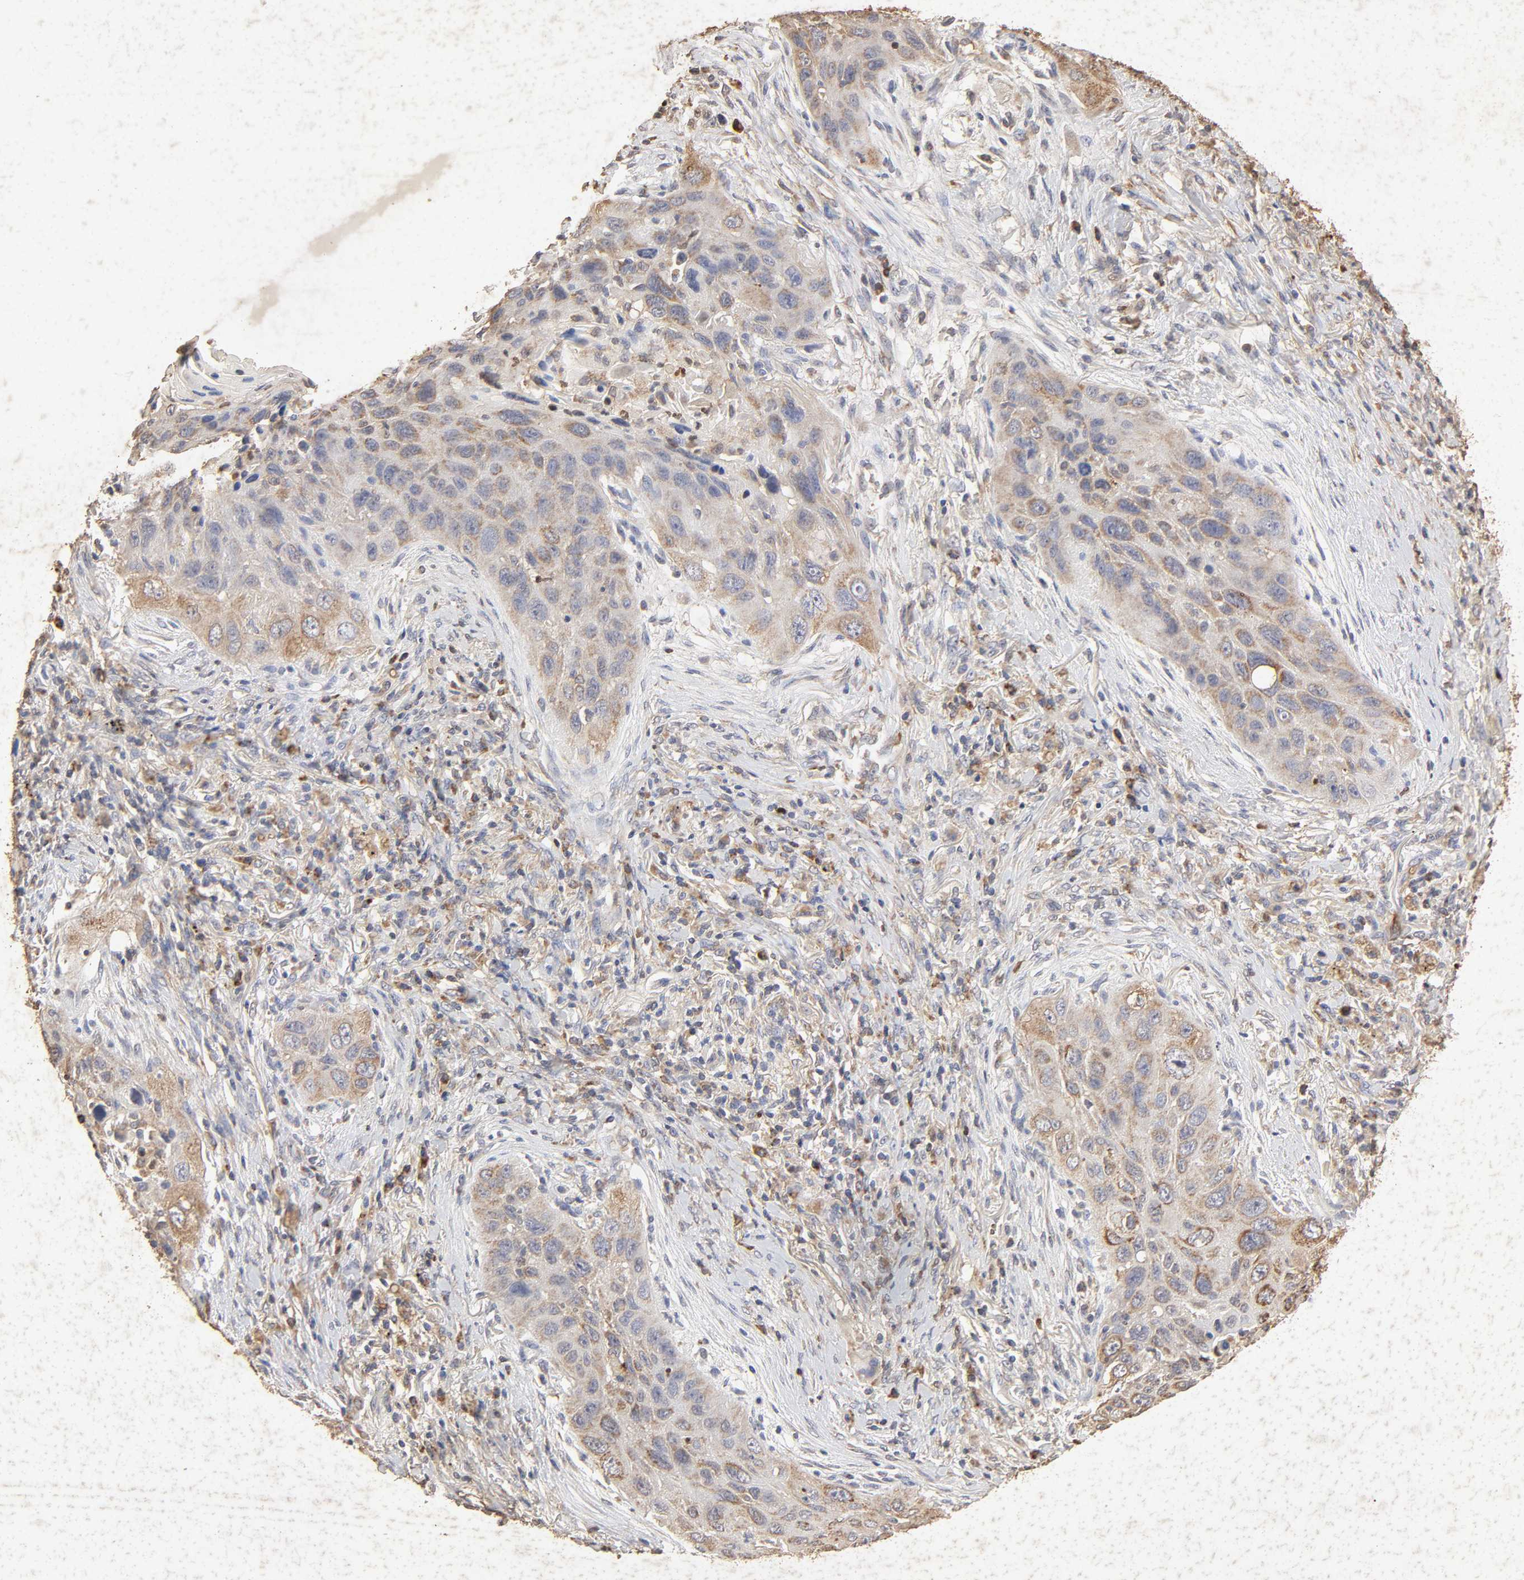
{"staining": {"intensity": "moderate", "quantity": "25%-75%", "location": "cytoplasmic/membranous"}, "tissue": "lung cancer", "cell_type": "Tumor cells", "image_type": "cancer", "snomed": [{"axis": "morphology", "description": "Squamous cell carcinoma, NOS"}, {"axis": "topography", "description": "Lung"}], "caption": "Immunohistochemistry of squamous cell carcinoma (lung) displays medium levels of moderate cytoplasmic/membranous staining in approximately 25%-75% of tumor cells. (brown staining indicates protein expression, while blue staining denotes nuclei).", "gene": "CYCS", "patient": {"sex": "female", "age": 67}}